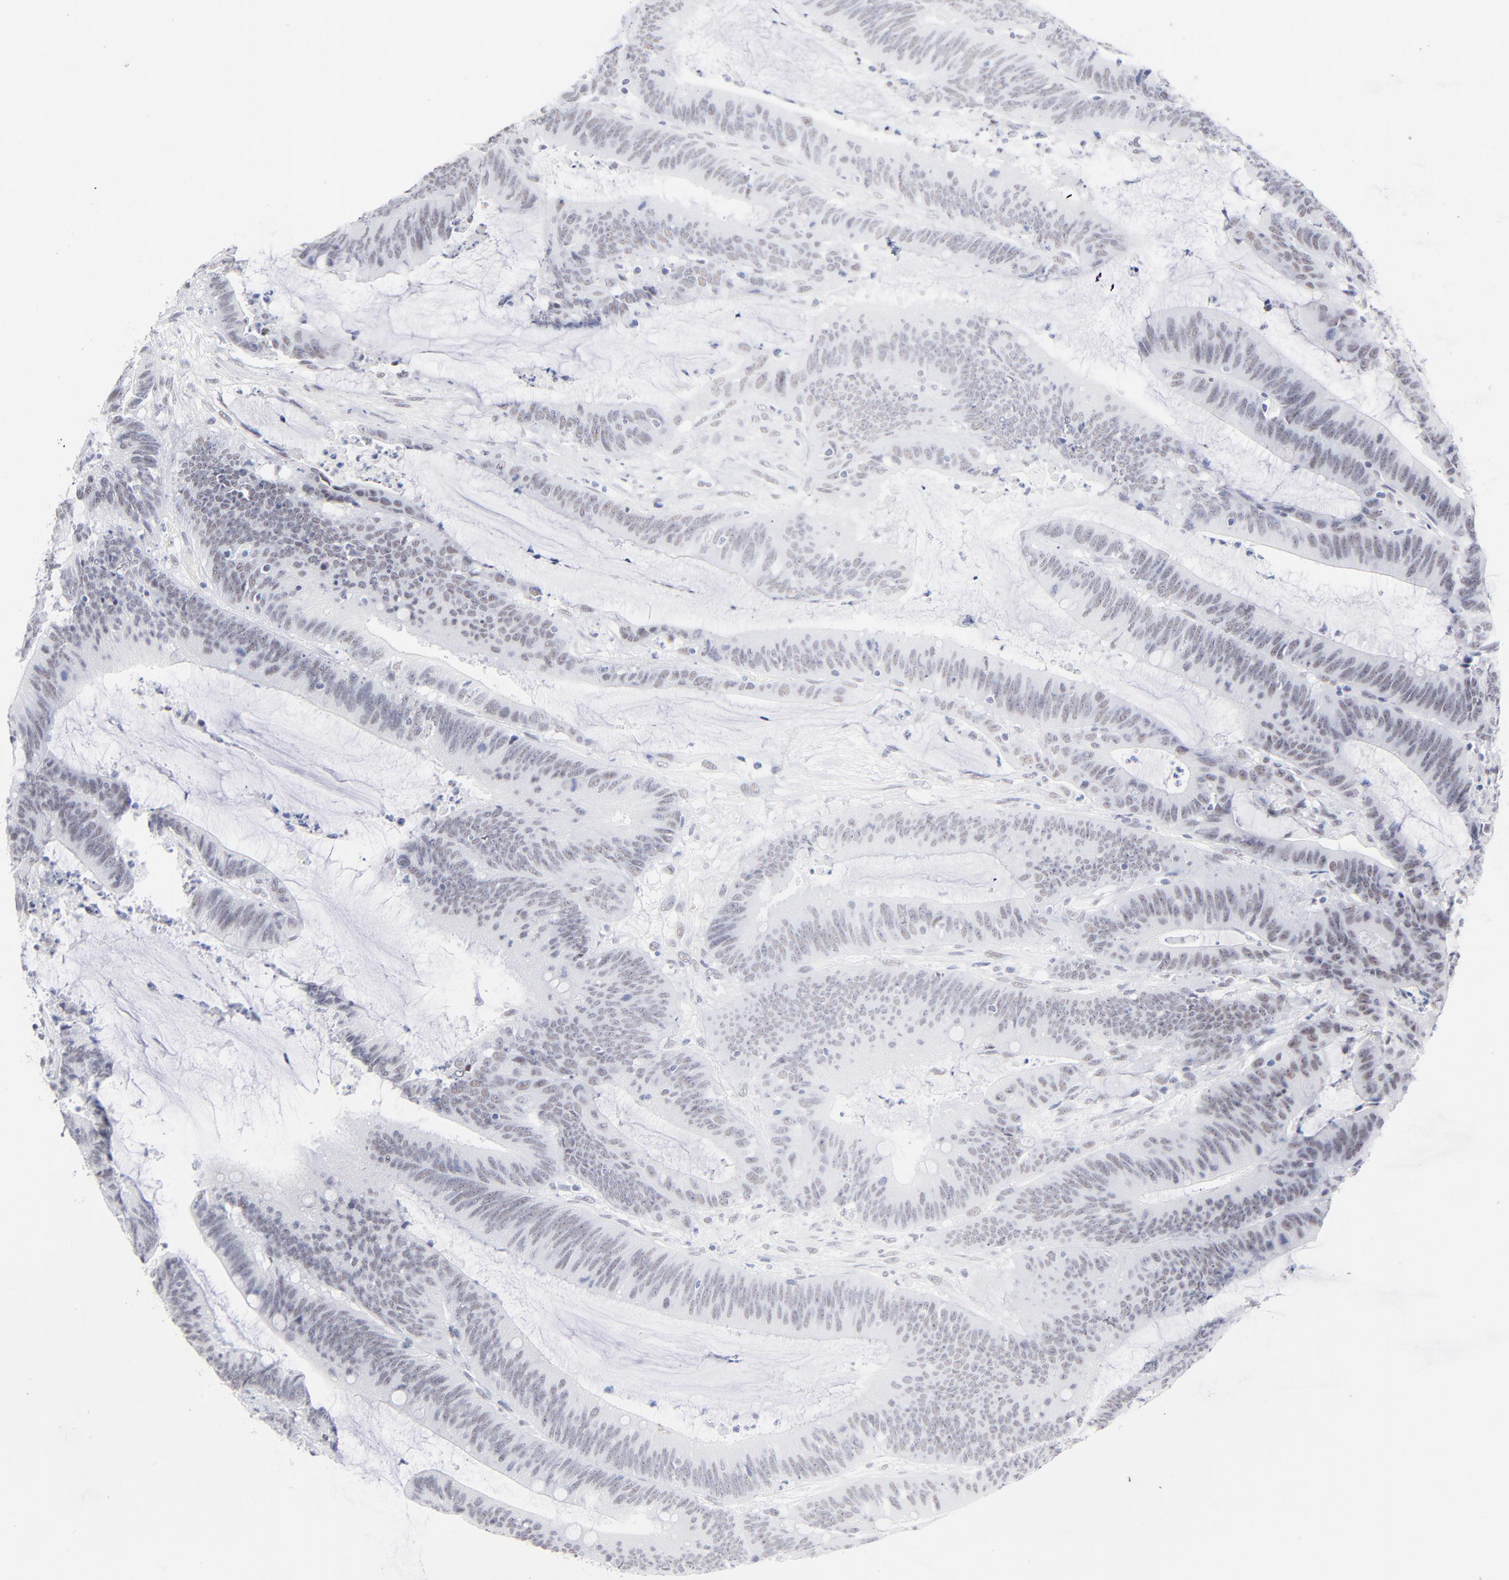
{"staining": {"intensity": "weak", "quantity": "<25%", "location": "nuclear"}, "tissue": "colorectal cancer", "cell_type": "Tumor cells", "image_type": "cancer", "snomed": [{"axis": "morphology", "description": "Adenocarcinoma, NOS"}, {"axis": "topography", "description": "Rectum"}], "caption": "This is an immunohistochemistry (IHC) image of human colorectal cancer (adenocarcinoma). There is no expression in tumor cells.", "gene": "SNRPB", "patient": {"sex": "female", "age": 66}}